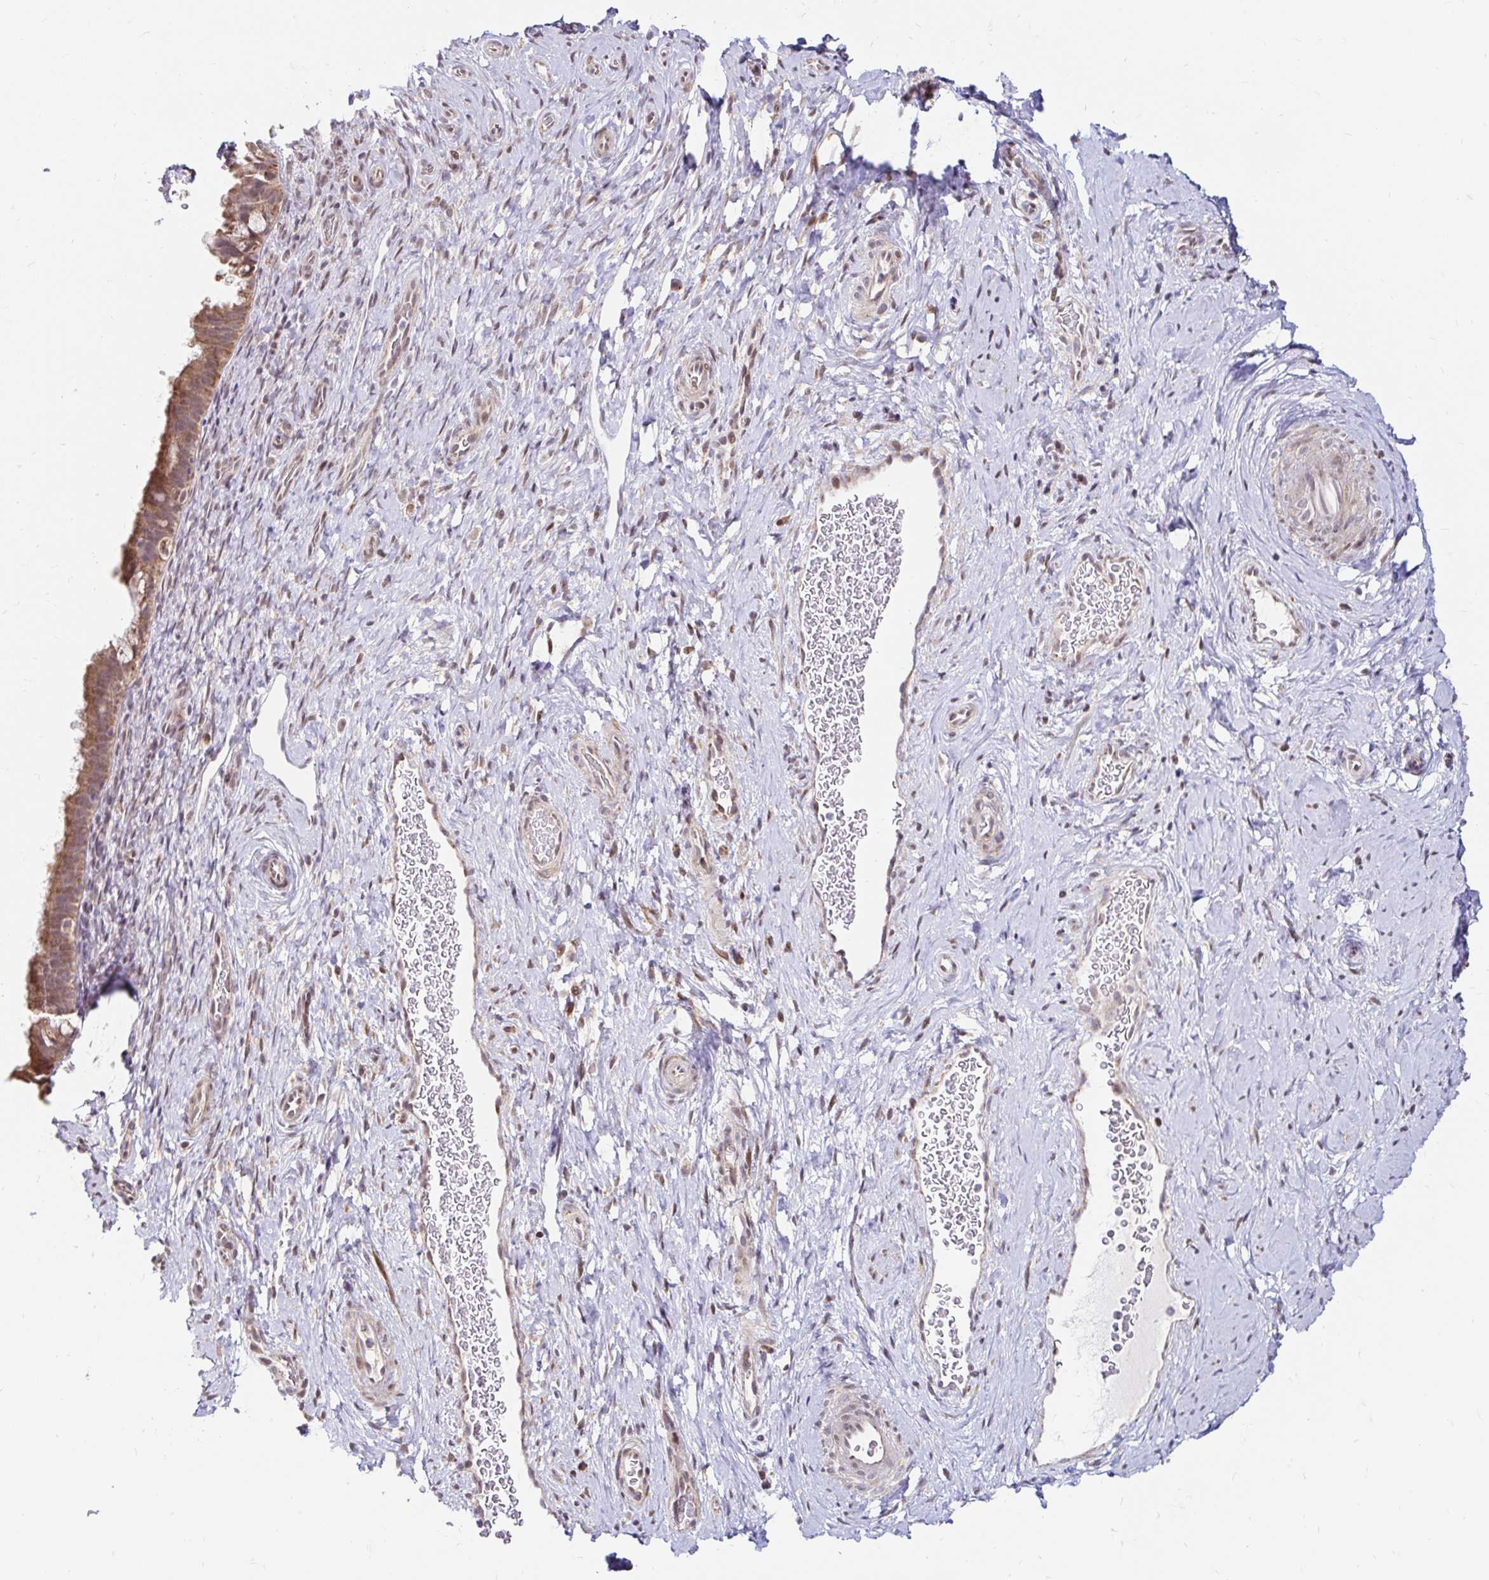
{"staining": {"intensity": "moderate", "quantity": ">75%", "location": "cytoplasmic/membranous"}, "tissue": "cervix", "cell_type": "Glandular cells", "image_type": "normal", "snomed": [{"axis": "morphology", "description": "Normal tissue, NOS"}, {"axis": "topography", "description": "Cervix"}], "caption": "DAB immunohistochemical staining of normal cervix displays moderate cytoplasmic/membranous protein positivity in approximately >75% of glandular cells.", "gene": "TIMM50", "patient": {"sex": "female", "age": 34}}